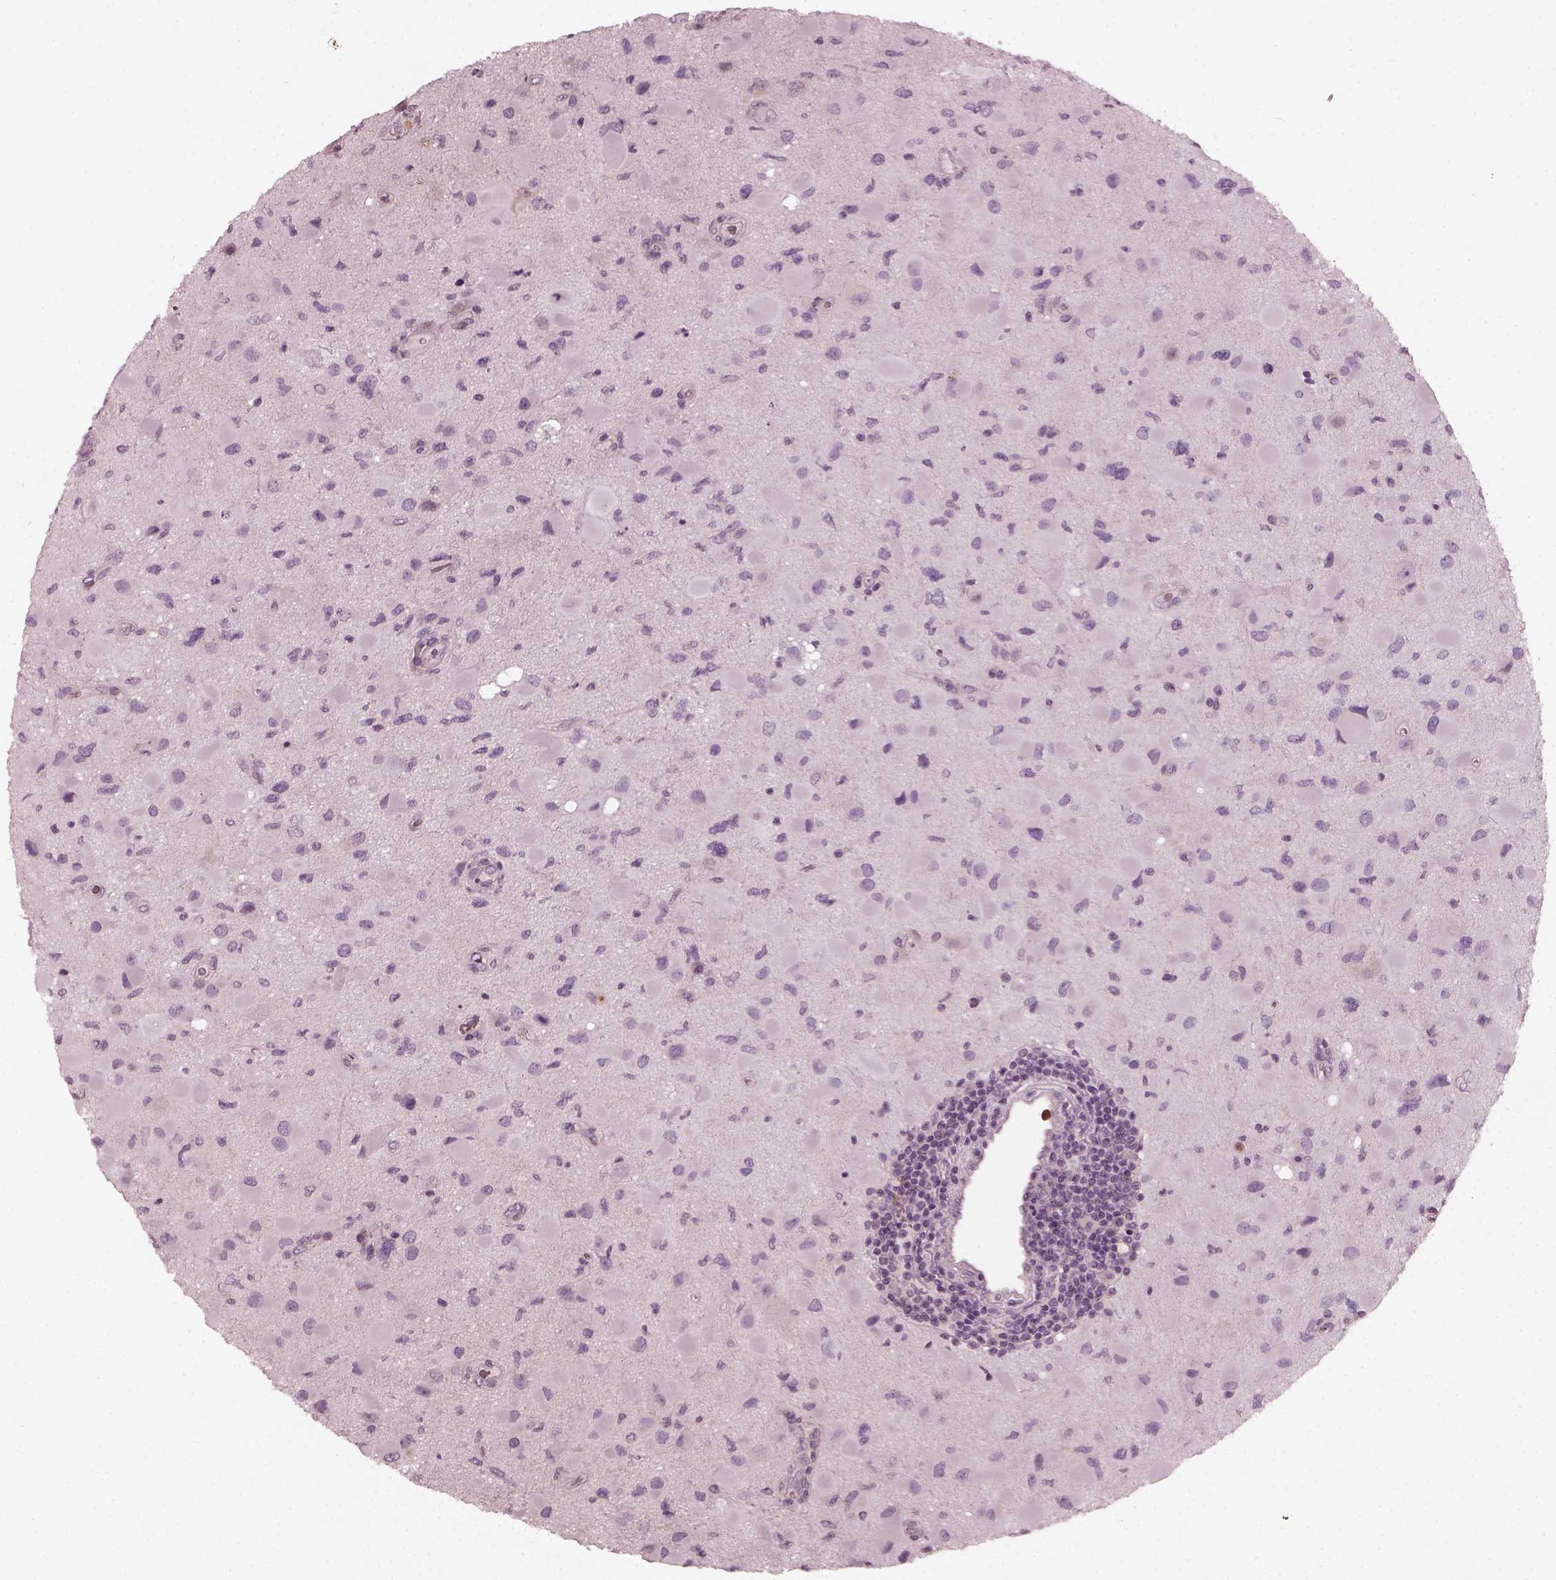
{"staining": {"intensity": "negative", "quantity": "none", "location": "none"}, "tissue": "glioma", "cell_type": "Tumor cells", "image_type": "cancer", "snomed": [{"axis": "morphology", "description": "Glioma, malignant, Low grade"}, {"axis": "topography", "description": "Brain"}], "caption": "The image reveals no staining of tumor cells in glioma.", "gene": "CHIT1", "patient": {"sex": "female", "age": 32}}